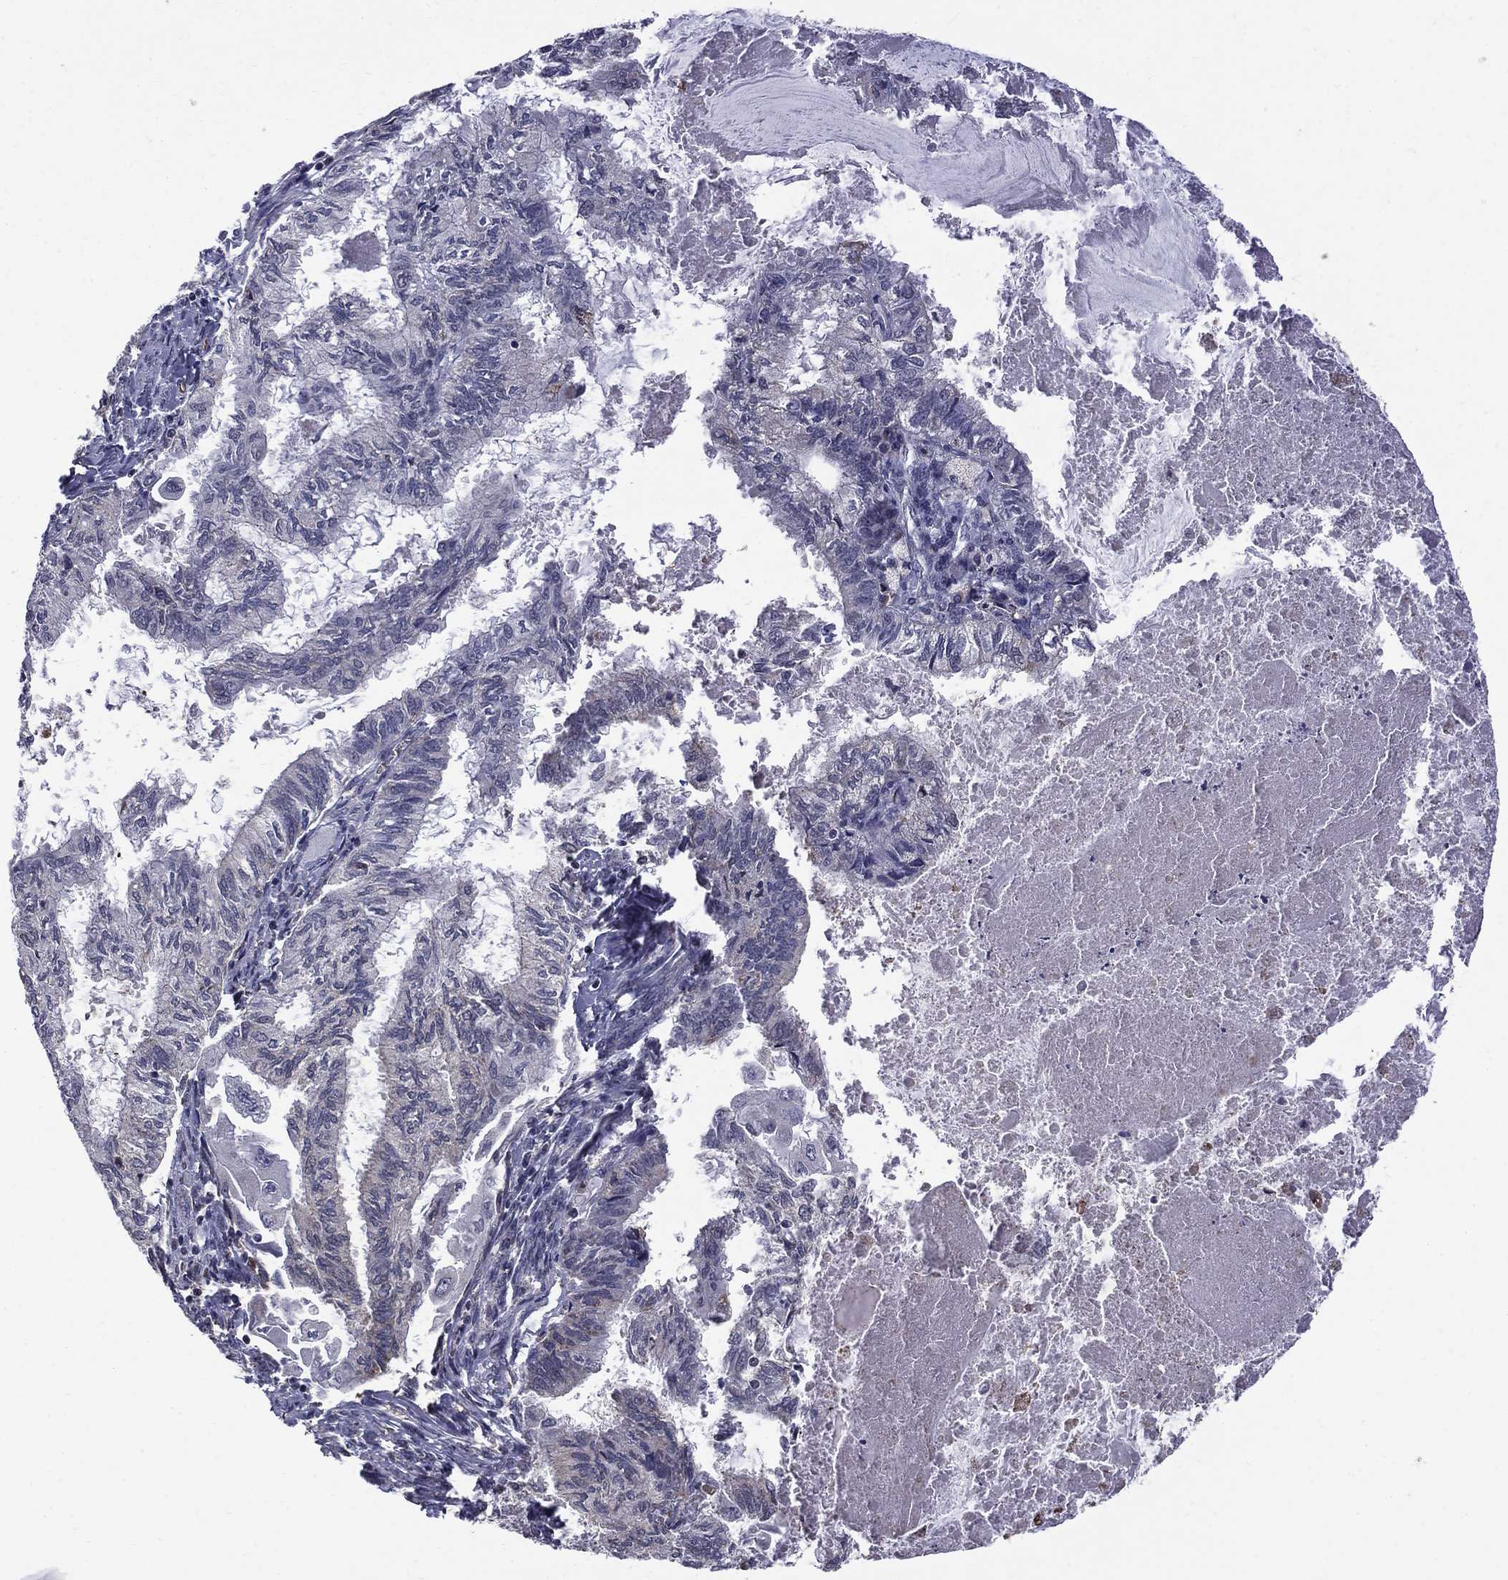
{"staining": {"intensity": "negative", "quantity": "none", "location": "none"}, "tissue": "endometrial cancer", "cell_type": "Tumor cells", "image_type": "cancer", "snomed": [{"axis": "morphology", "description": "Adenocarcinoma, NOS"}, {"axis": "topography", "description": "Endometrium"}], "caption": "This is an immunohistochemistry image of endometrial adenocarcinoma. There is no expression in tumor cells.", "gene": "HSPB2", "patient": {"sex": "female", "age": 86}}